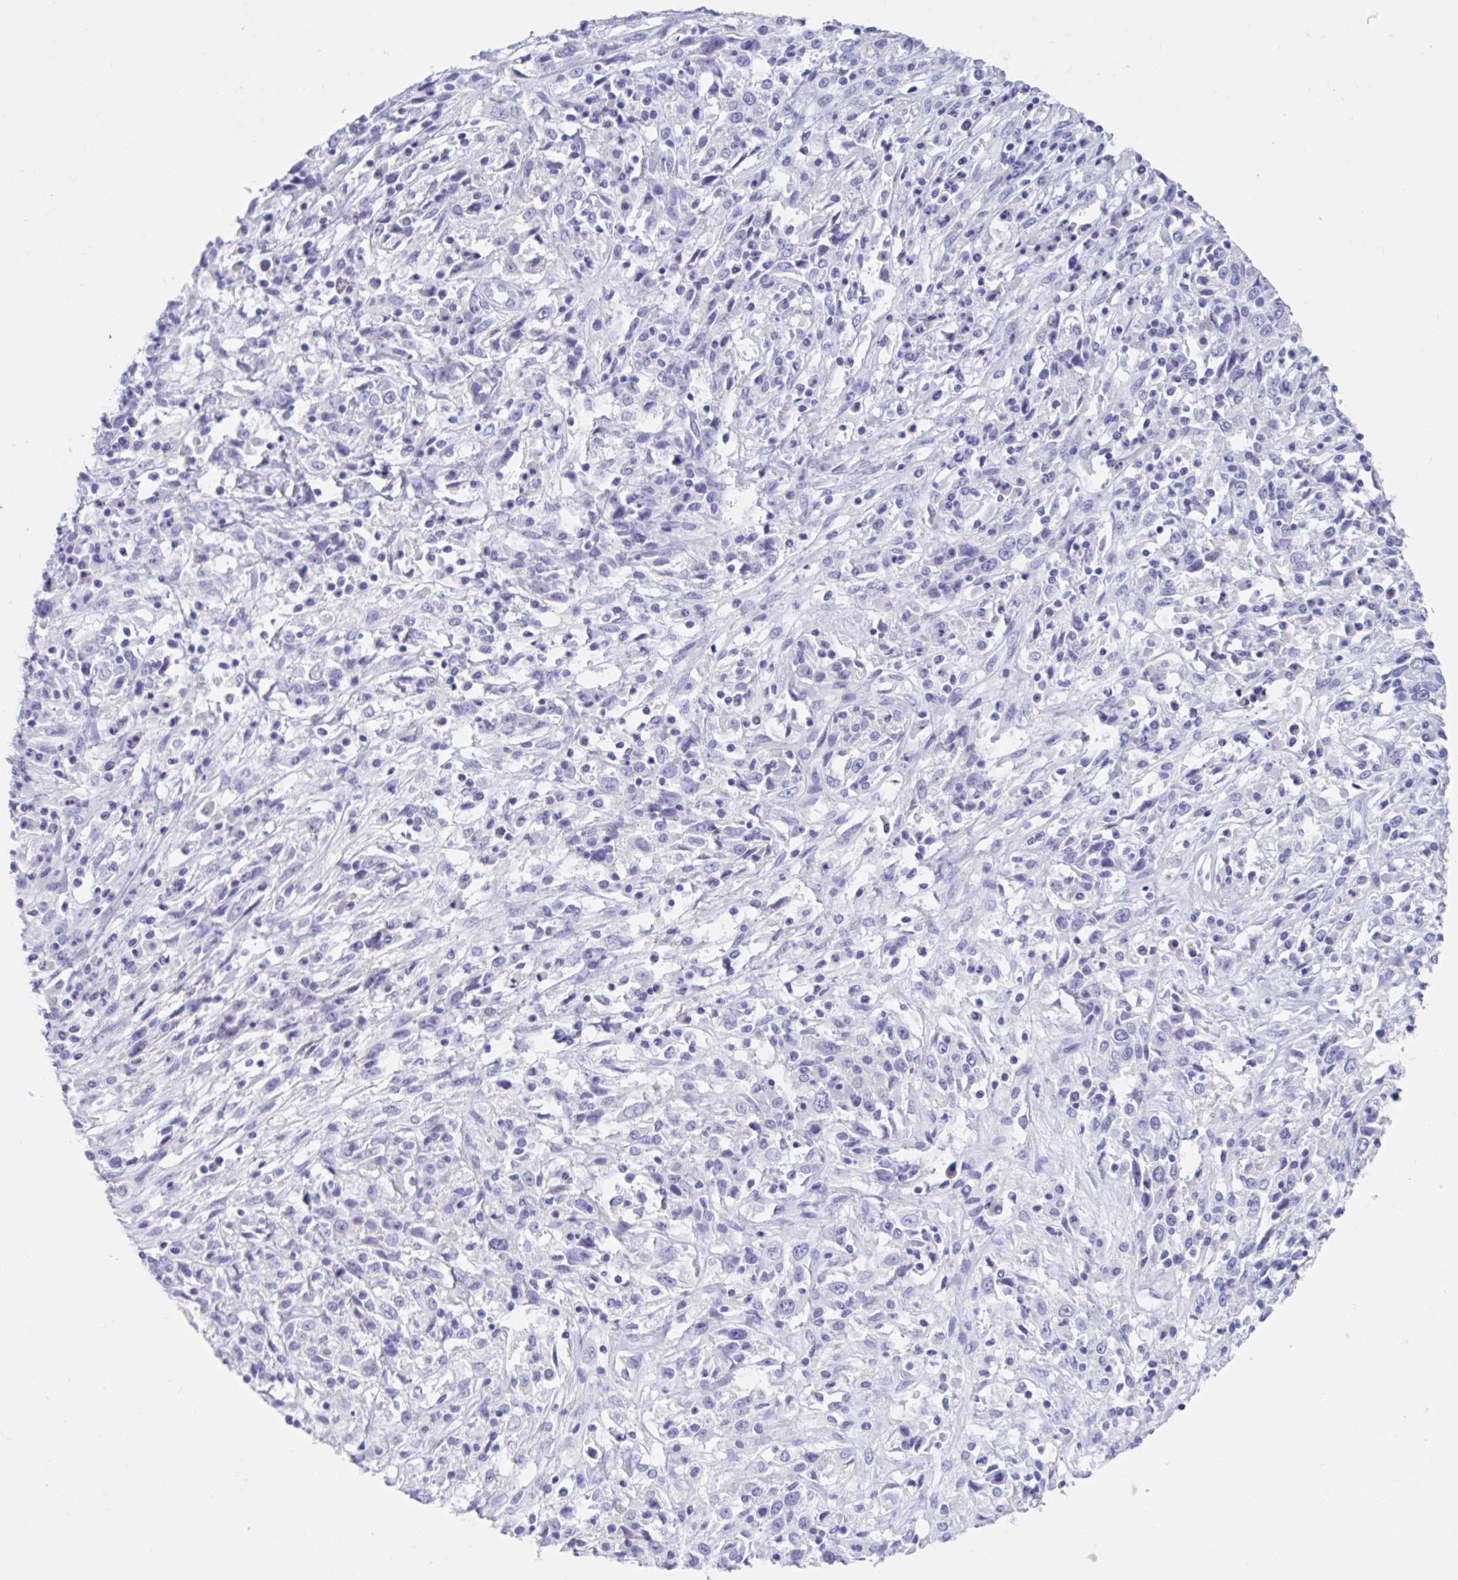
{"staining": {"intensity": "negative", "quantity": "none", "location": "none"}, "tissue": "cervical cancer", "cell_type": "Tumor cells", "image_type": "cancer", "snomed": [{"axis": "morphology", "description": "Adenocarcinoma, NOS"}, {"axis": "topography", "description": "Cervix"}], "caption": "This is an immunohistochemistry (IHC) photomicrograph of adenocarcinoma (cervical). There is no expression in tumor cells.", "gene": "DPEP3", "patient": {"sex": "female", "age": 40}}